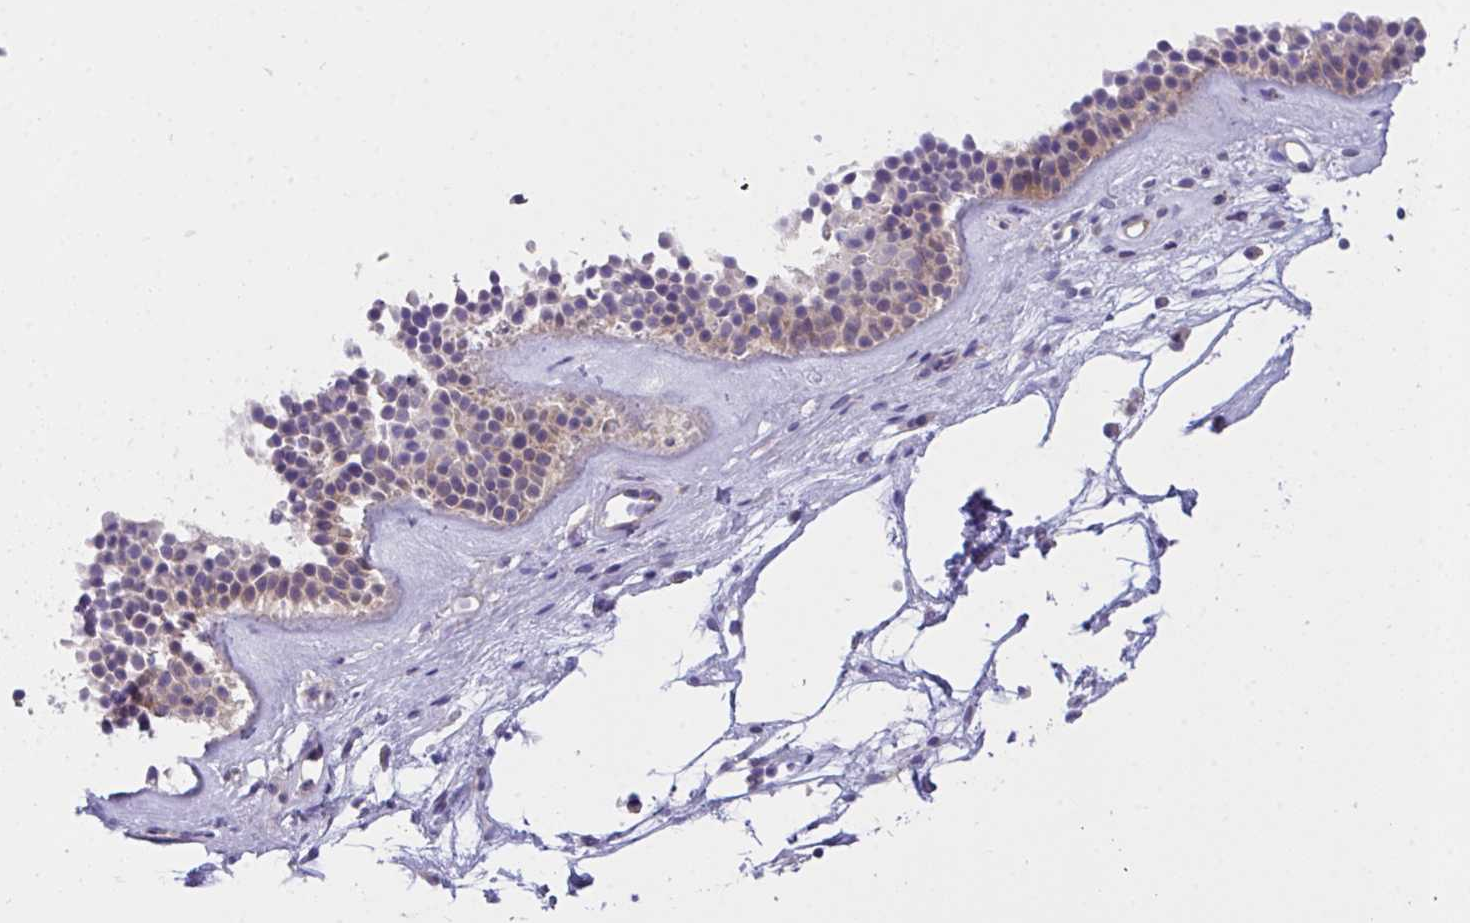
{"staining": {"intensity": "weak", "quantity": ">75%", "location": "cytoplasmic/membranous"}, "tissue": "nasopharynx", "cell_type": "Respiratory epithelial cells", "image_type": "normal", "snomed": [{"axis": "morphology", "description": "Normal tissue, NOS"}, {"axis": "topography", "description": "Nasopharynx"}], "caption": "Immunohistochemistry of normal nasopharynx exhibits low levels of weak cytoplasmic/membranous expression in approximately >75% of respiratory epithelial cells. (IHC, brightfield microscopy, high magnification).", "gene": "PPIH", "patient": {"sex": "male", "age": 56}}